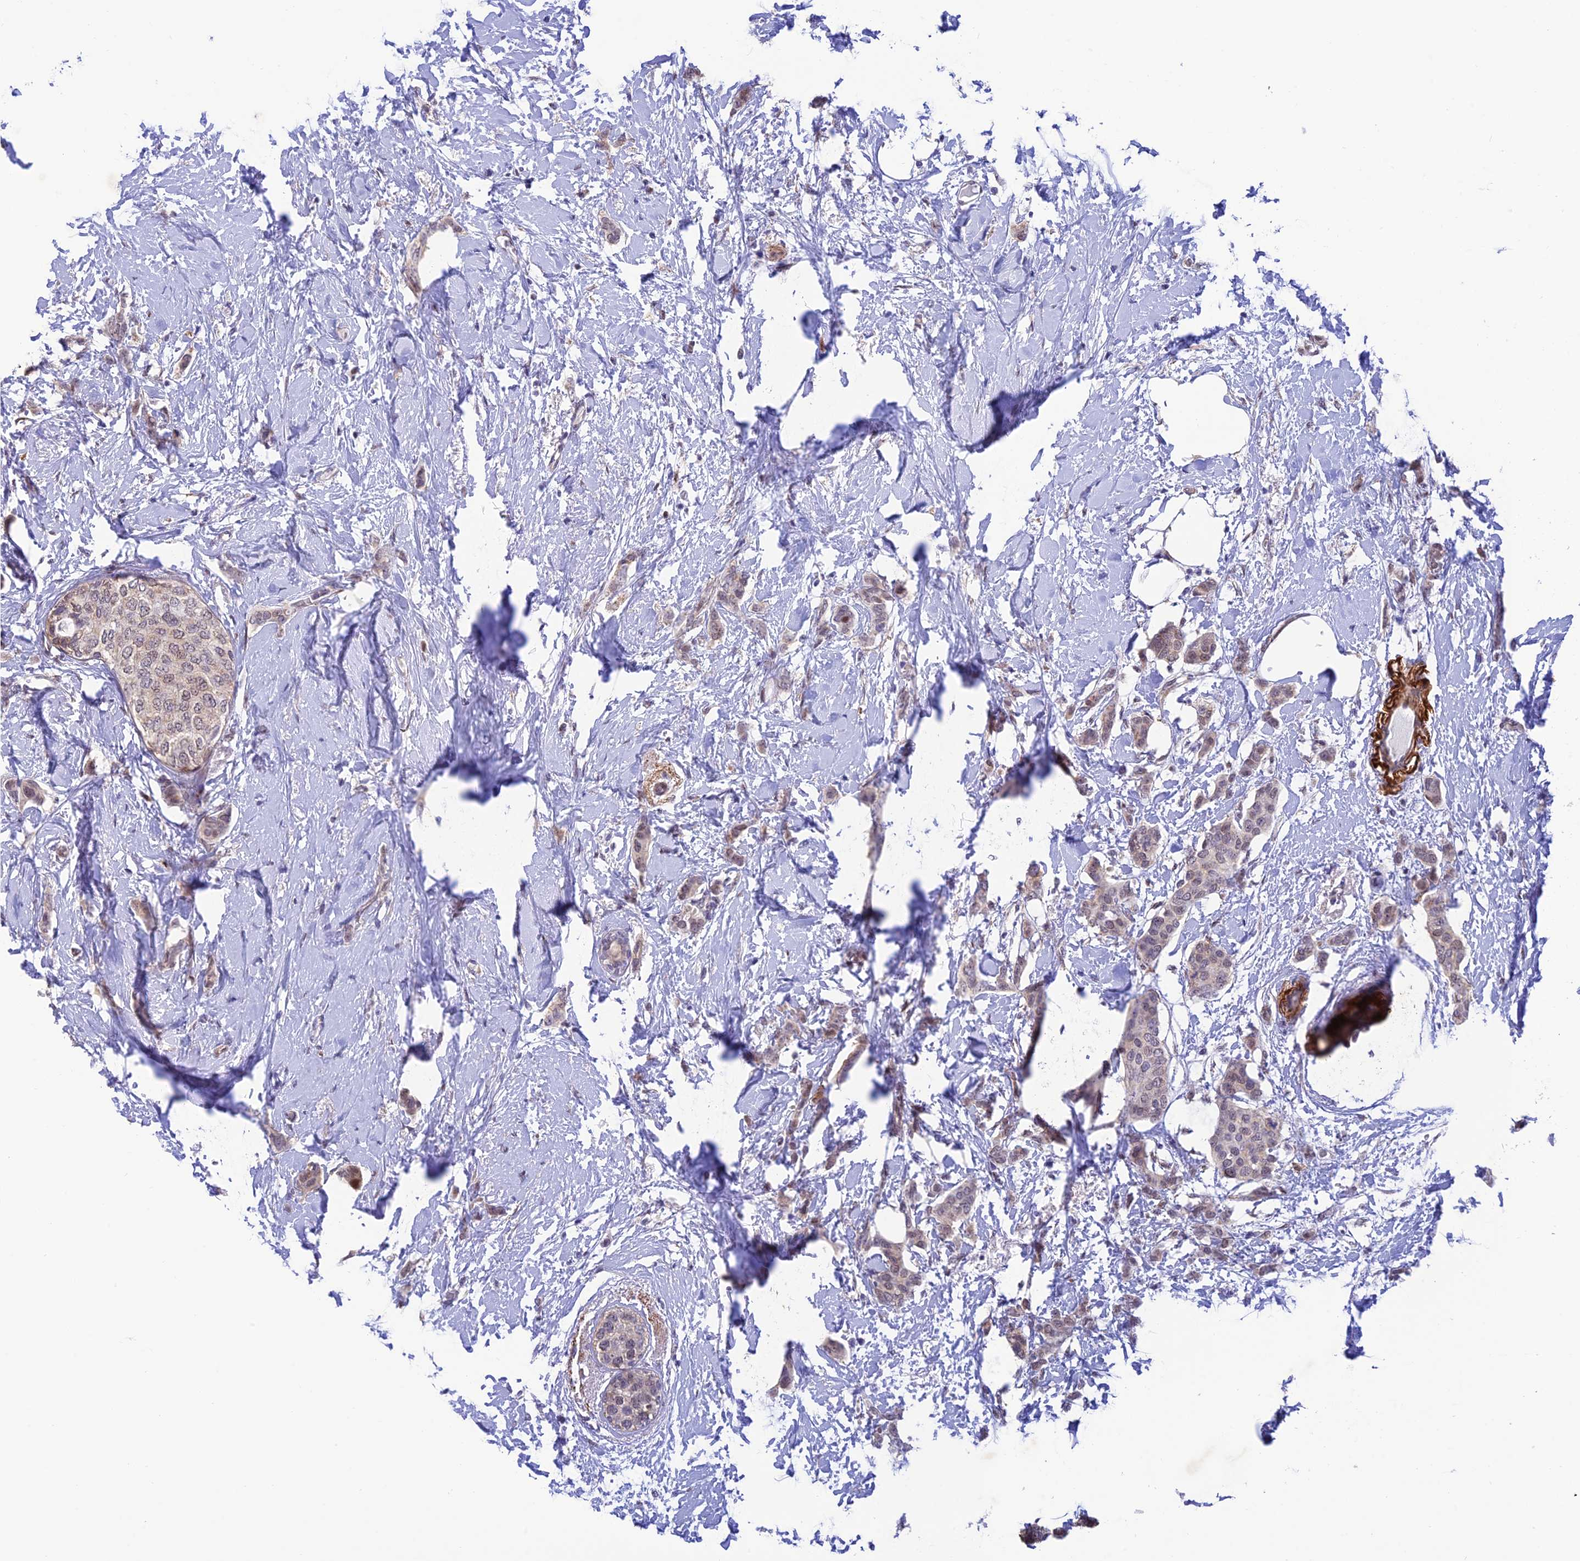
{"staining": {"intensity": "weak", "quantity": "<25%", "location": "cytoplasmic/membranous,nuclear"}, "tissue": "breast cancer", "cell_type": "Tumor cells", "image_type": "cancer", "snomed": [{"axis": "morphology", "description": "Duct carcinoma"}, {"axis": "topography", "description": "Breast"}], "caption": "Human infiltrating ductal carcinoma (breast) stained for a protein using immunohistochemistry exhibits no expression in tumor cells.", "gene": "WDR55", "patient": {"sex": "female", "age": 72}}